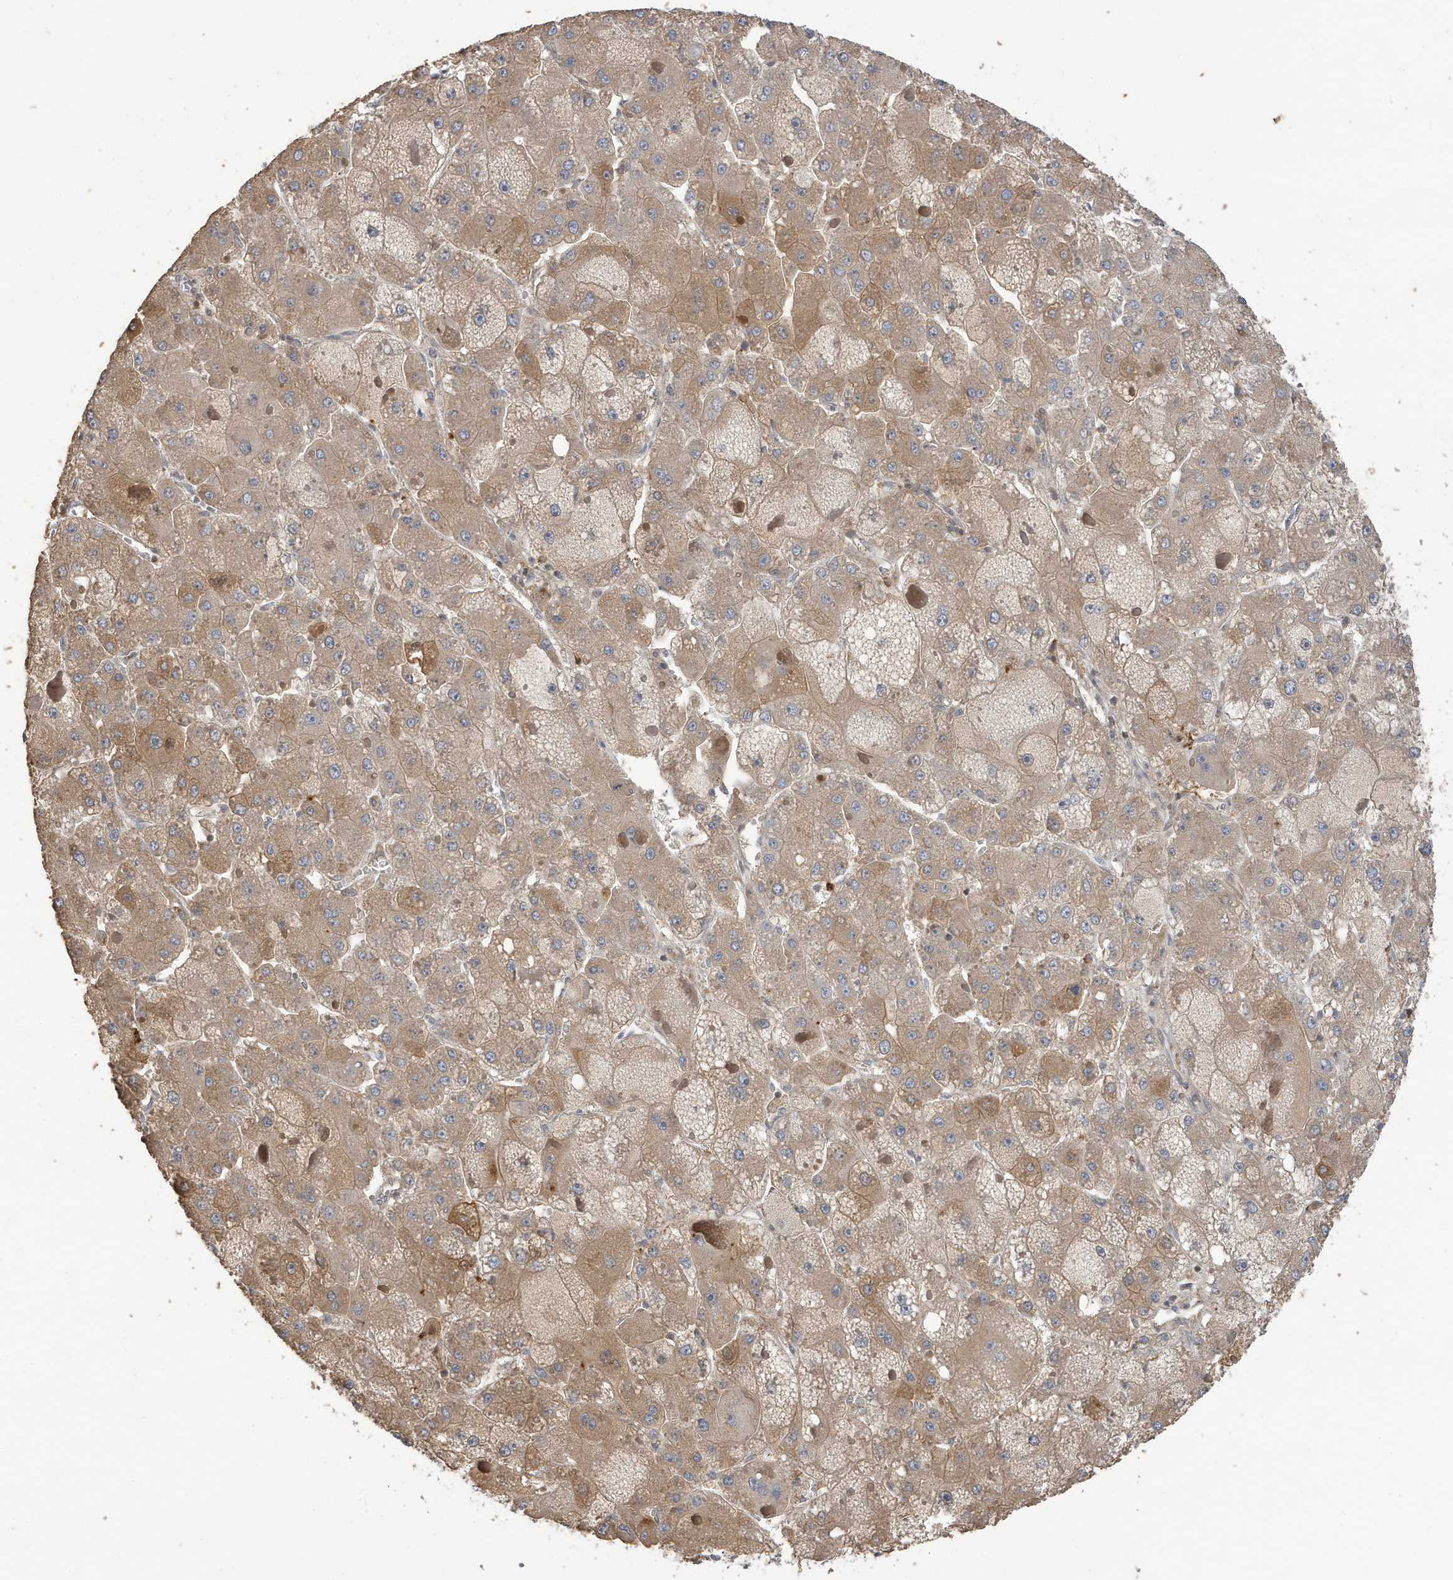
{"staining": {"intensity": "weak", "quantity": ">75%", "location": "cytoplasmic/membranous"}, "tissue": "liver cancer", "cell_type": "Tumor cells", "image_type": "cancer", "snomed": [{"axis": "morphology", "description": "Carcinoma, Hepatocellular, NOS"}, {"axis": "topography", "description": "Liver"}], "caption": "IHC micrograph of human liver cancer (hepatocellular carcinoma) stained for a protein (brown), which displays low levels of weak cytoplasmic/membranous staining in approximately >75% of tumor cells.", "gene": "TAB3", "patient": {"sex": "female", "age": 73}}